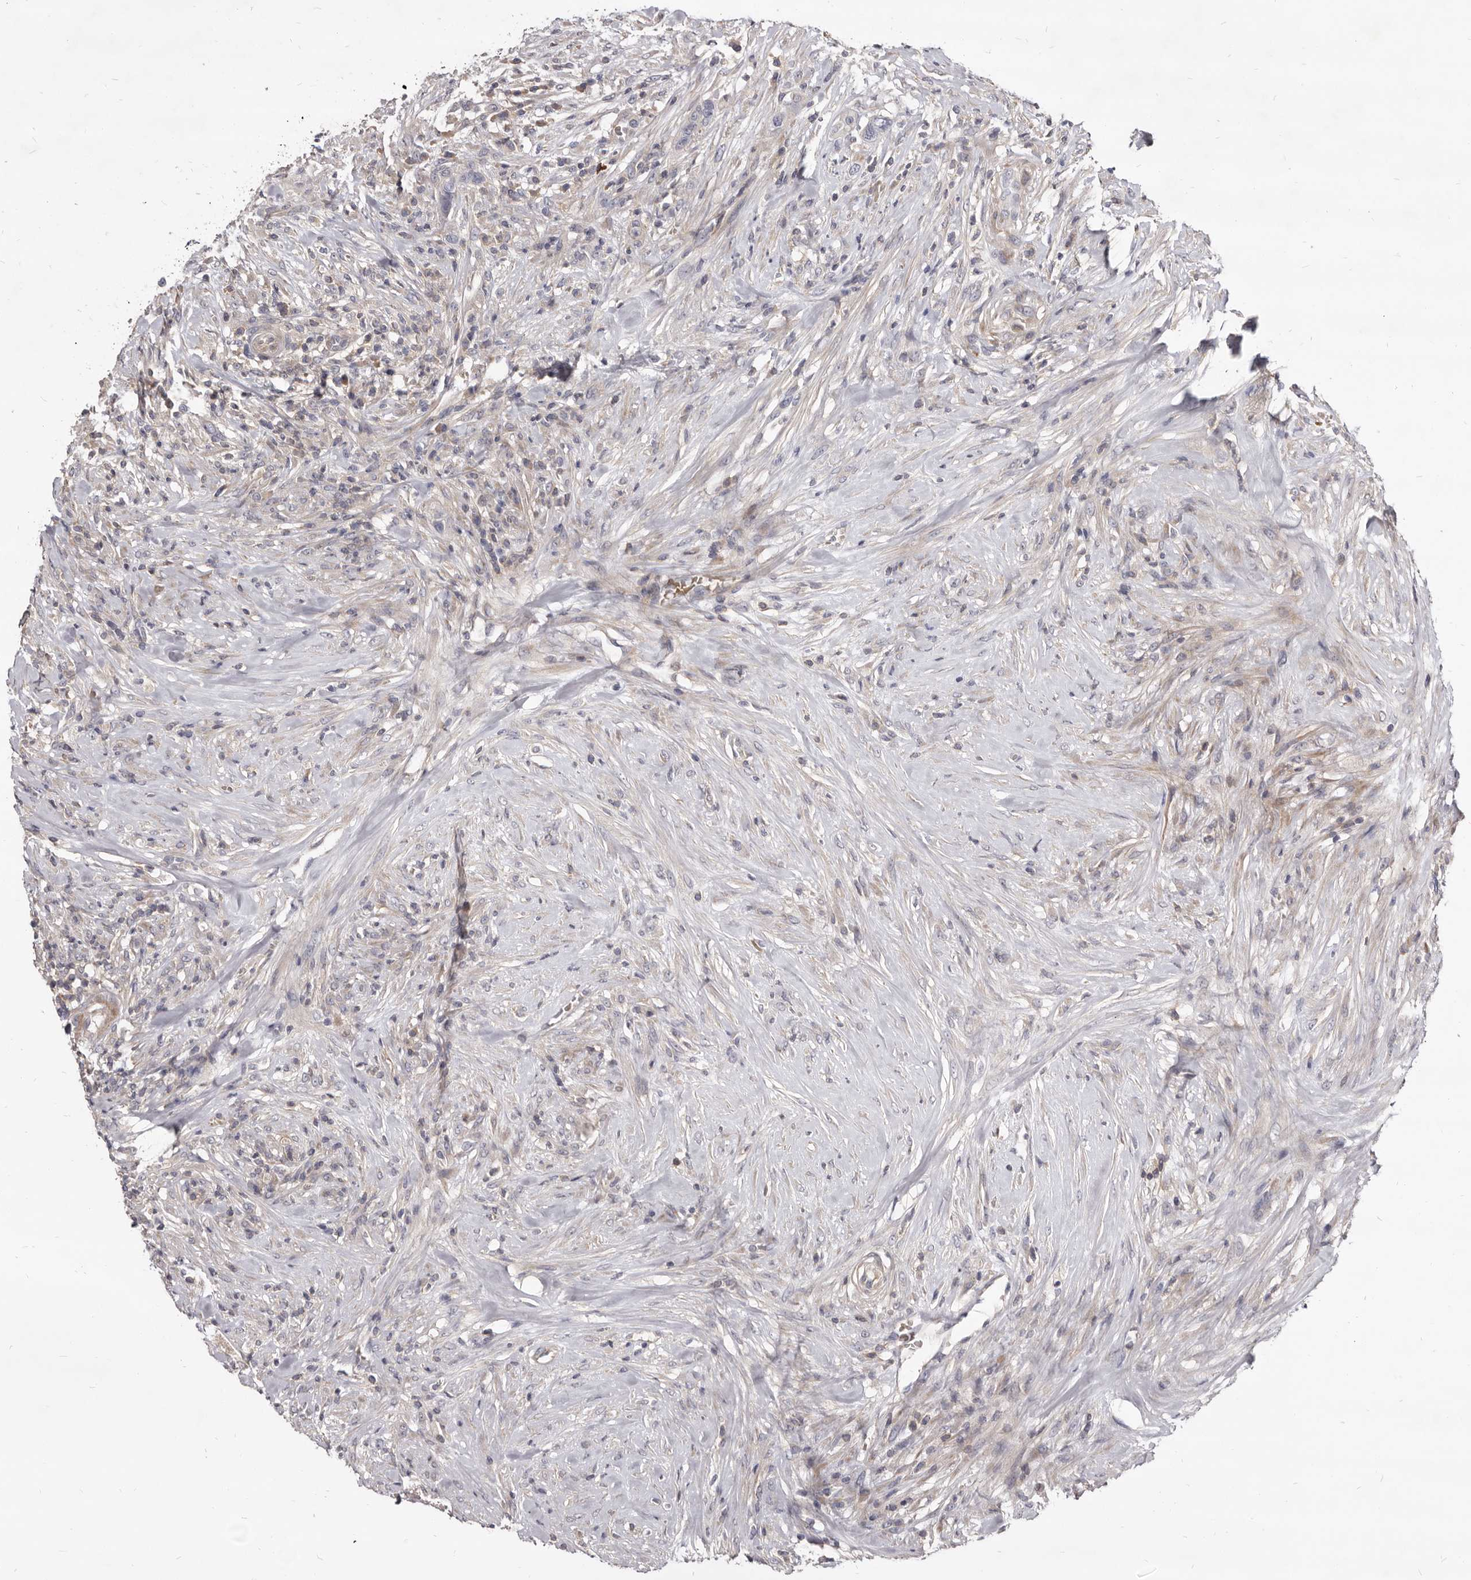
{"staining": {"intensity": "negative", "quantity": "none", "location": "none"}, "tissue": "urothelial cancer", "cell_type": "Tumor cells", "image_type": "cancer", "snomed": [{"axis": "morphology", "description": "Urothelial carcinoma, High grade"}, {"axis": "topography", "description": "Urinary bladder"}], "caption": "Tumor cells show no significant staining in urothelial cancer. (Stains: DAB (3,3'-diaminobenzidine) immunohistochemistry with hematoxylin counter stain, Microscopy: brightfield microscopy at high magnification).", "gene": "FAS", "patient": {"sex": "male", "age": 35}}